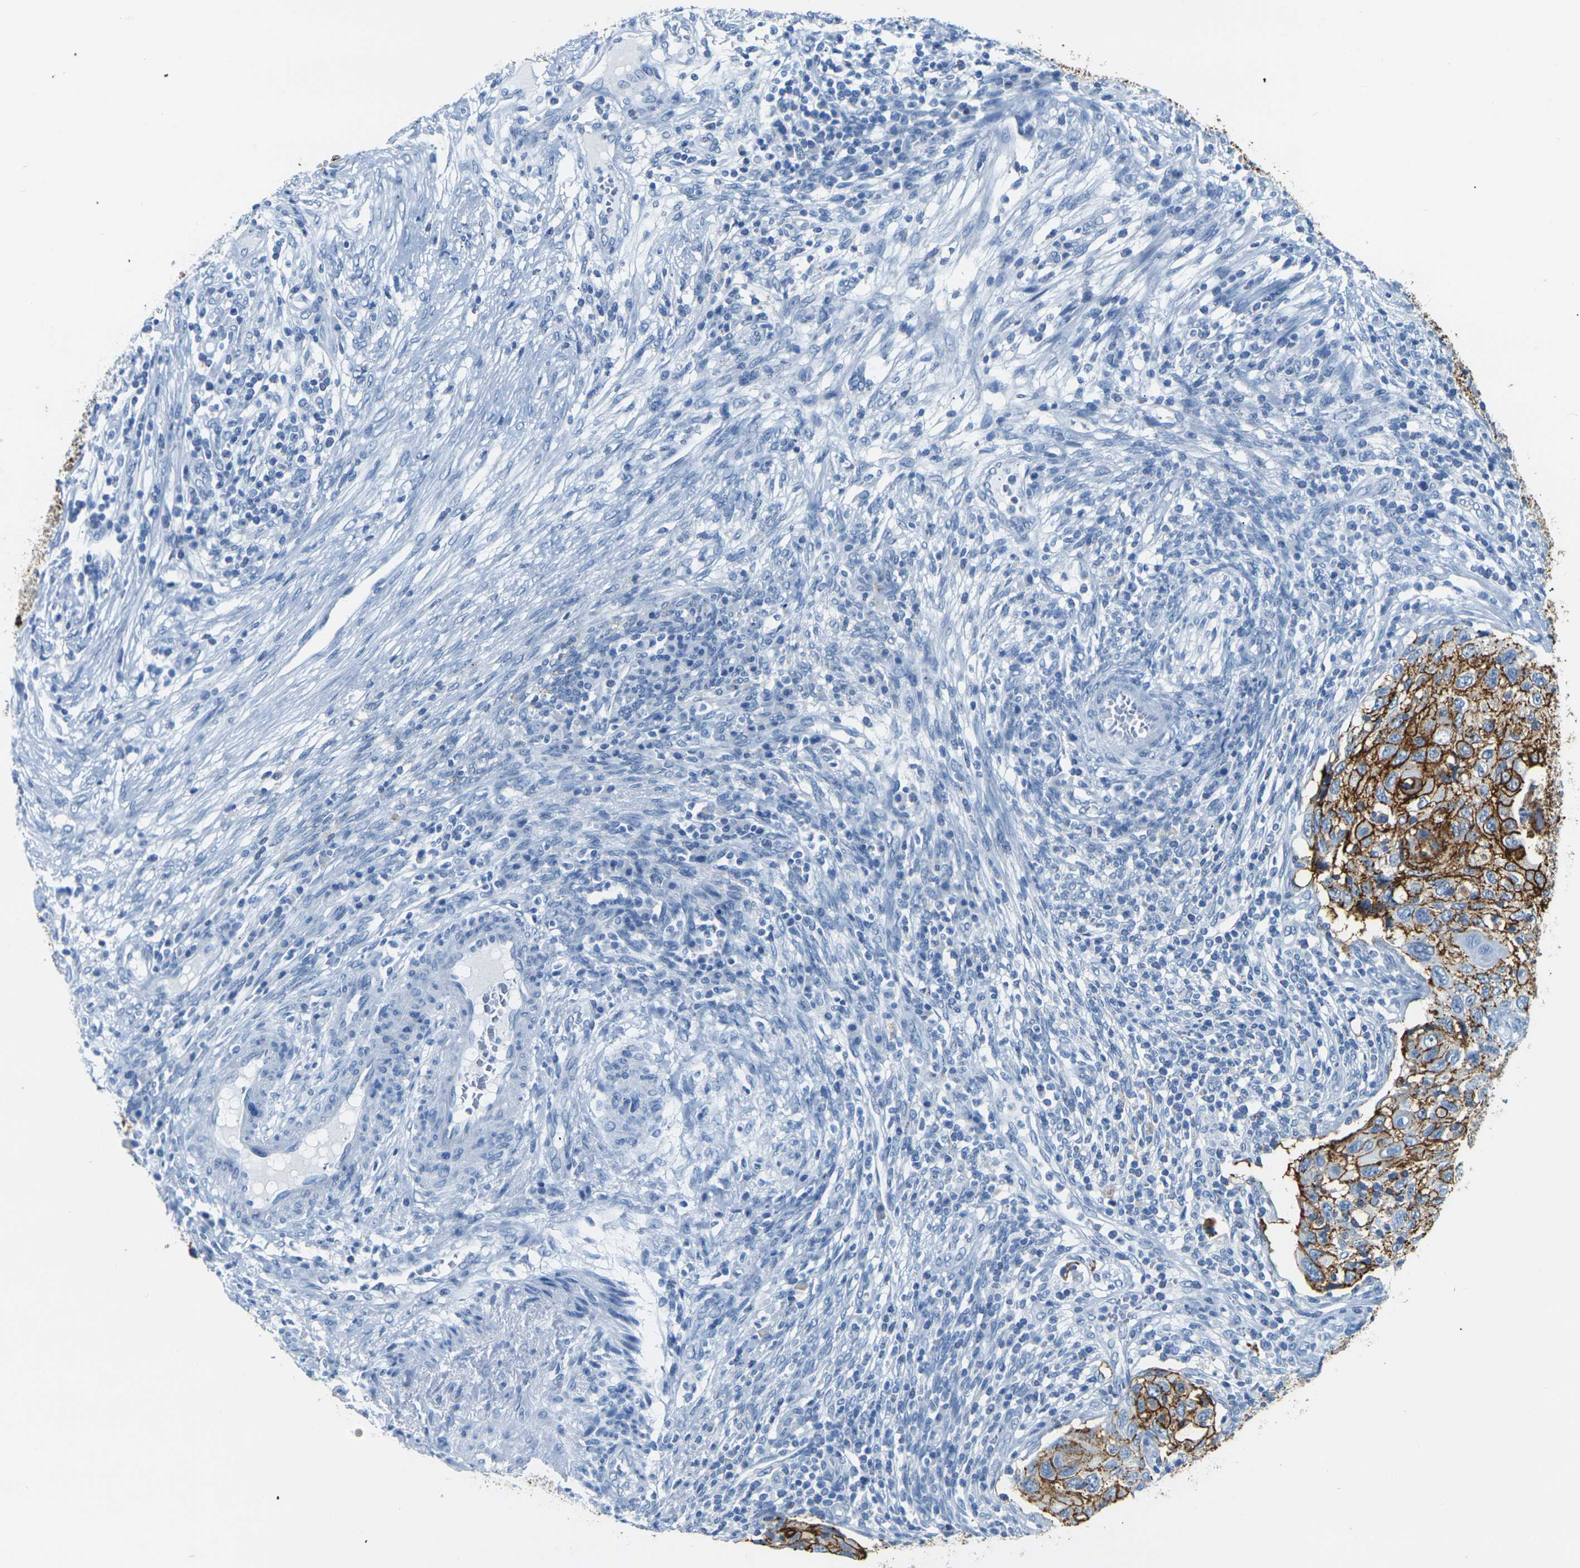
{"staining": {"intensity": "strong", "quantity": ">75%", "location": "cytoplasmic/membranous"}, "tissue": "cervical cancer", "cell_type": "Tumor cells", "image_type": "cancer", "snomed": [{"axis": "morphology", "description": "Squamous cell carcinoma, NOS"}, {"axis": "topography", "description": "Cervix"}], "caption": "The micrograph displays staining of cervical squamous cell carcinoma, revealing strong cytoplasmic/membranous protein expression (brown color) within tumor cells. The protein is stained brown, and the nuclei are stained in blue (DAB IHC with brightfield microscopy, high magnification).", "gene": "CLDN7", "patient": {"sex": "female", "age": 70}}